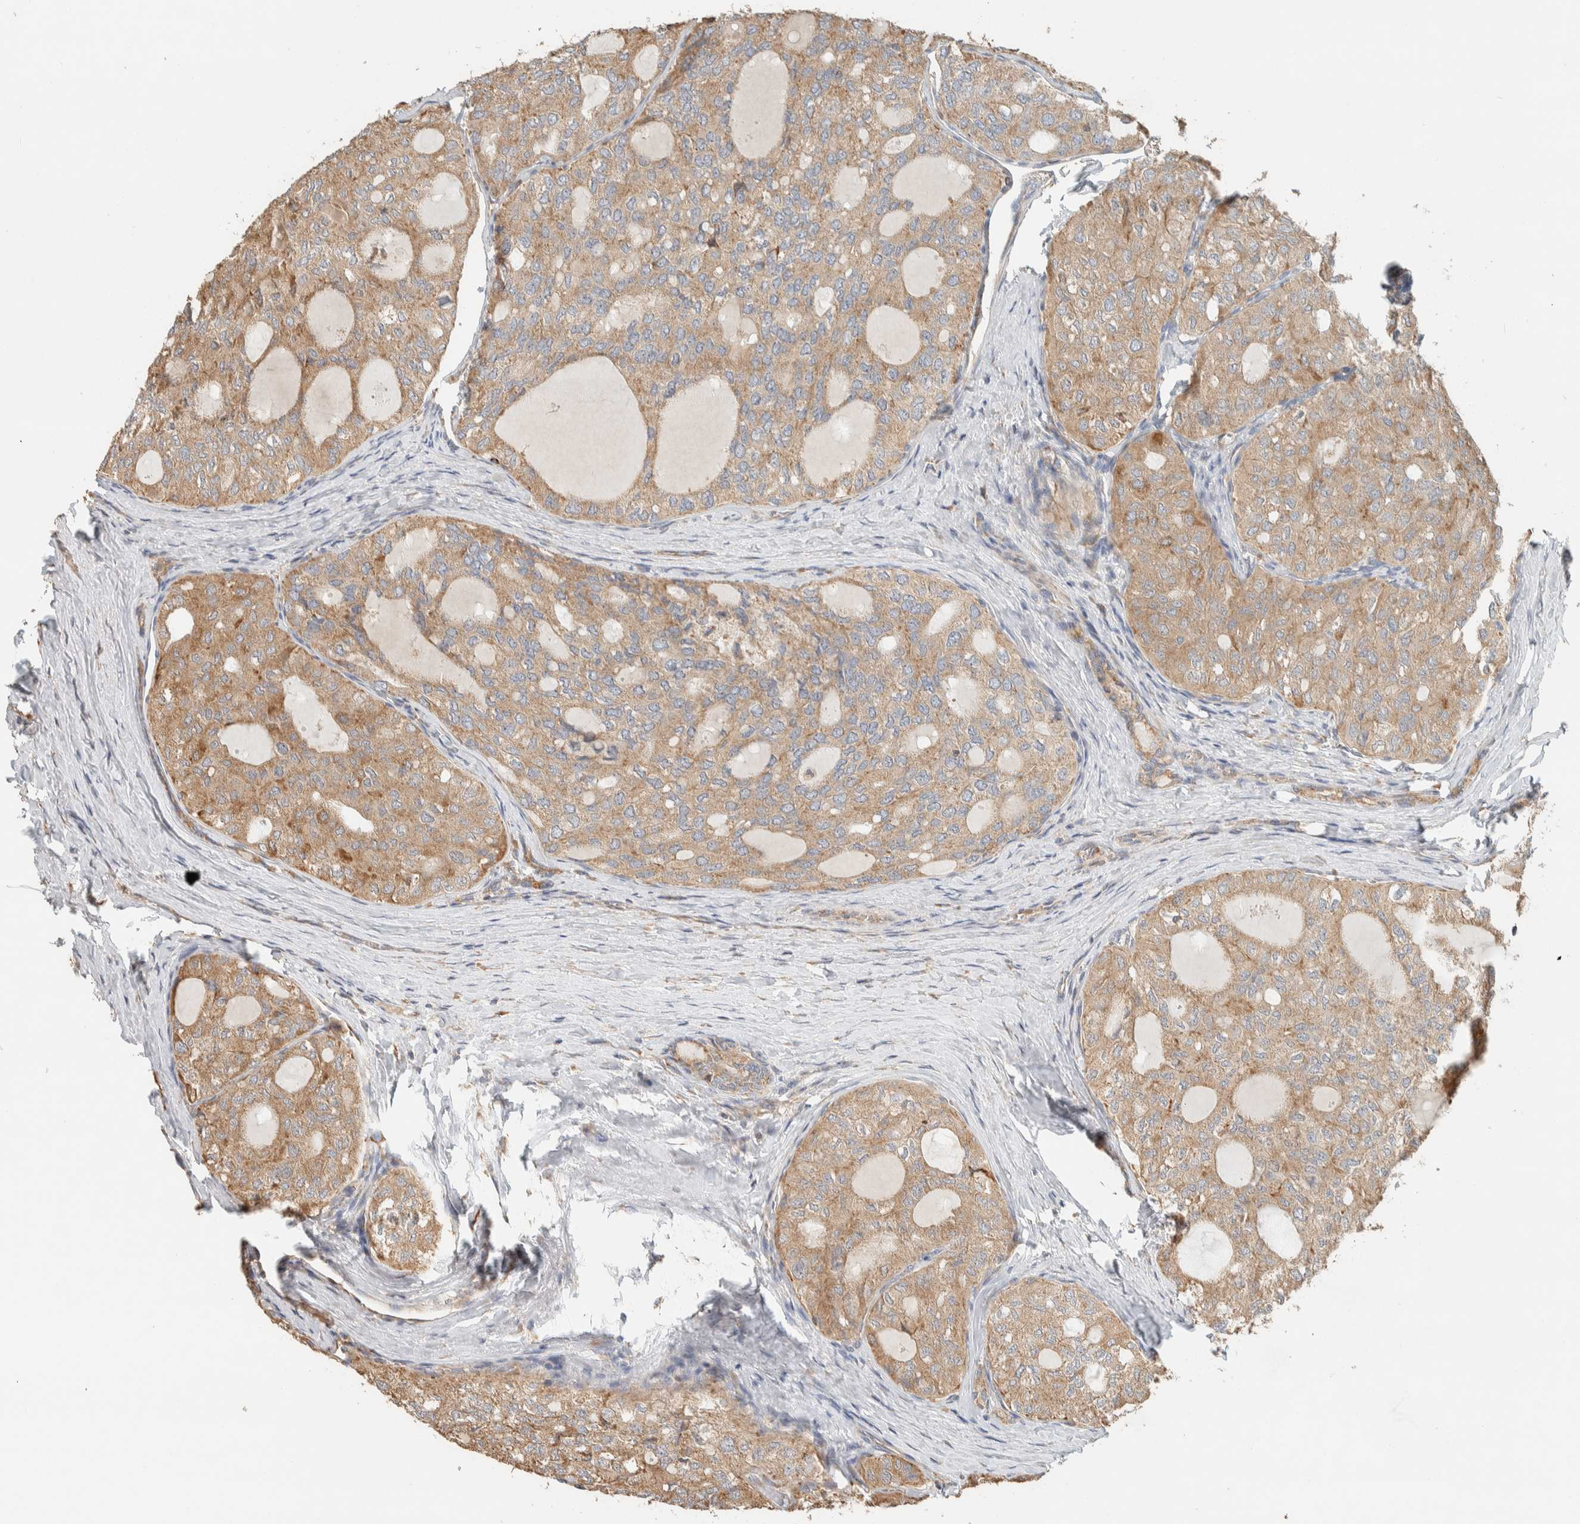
{"staining": {"intensity": "moderate", "quantity": ">75%", "location": "cytoplasmic/membranous"}, "tissue": "thyroid cancer", "cell_type": "Tumor cells", "image_type": "cancer", "snomed": [{"axis": "morphology", "description": "Follicular adenoma carcinoma, NOS"}, {"axis": "topography", "description": "Thyroid gland"}], "caption": "Brown immunohistochemical staining in thyroid follicular adenoma carcinoma exhibits moderate cytoplasmic/membranous expression in about >75% of tumor cells.", "gene": "RAB11FIP1", "patient": {"sex": "male", "age": 75}}